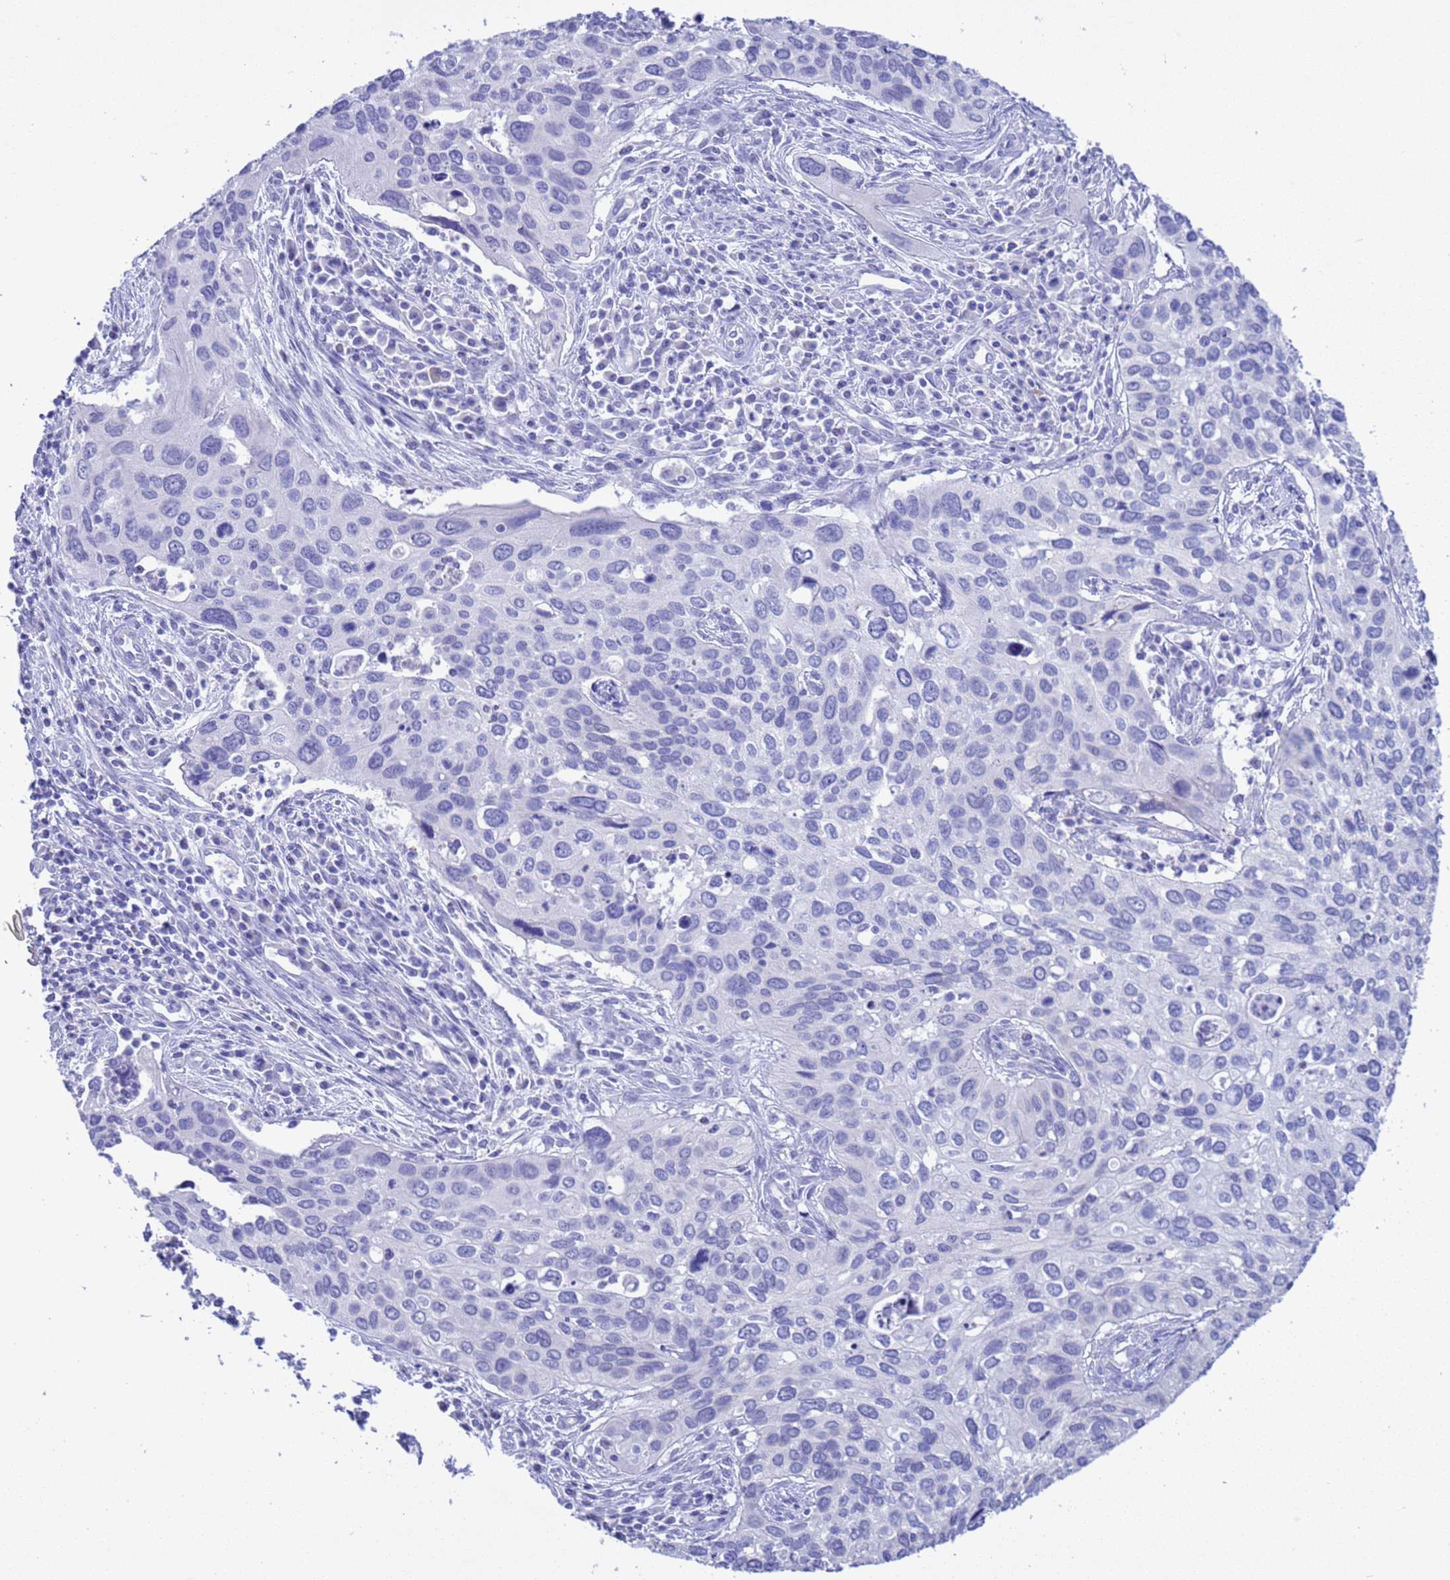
{"staining": {"intensity": "negative", "quantity": "none", "location": "none"}, "tissue": "cervical cancer", "cell_type": "Tumor cells", "image_type": "cancer", "snomed": [{"axis": "morphology", "description": "Squamous cell carcinoma, NOS"}, {"axis": "topography", "description": "Cervix"}], "caption": "Histopathology image shows no protein positivity in tumor cells of cervical cancer (squamous cell carcinoma) tissue.", "gene": "GSTM1", "patient": {"sex": "female", "age": 55}}